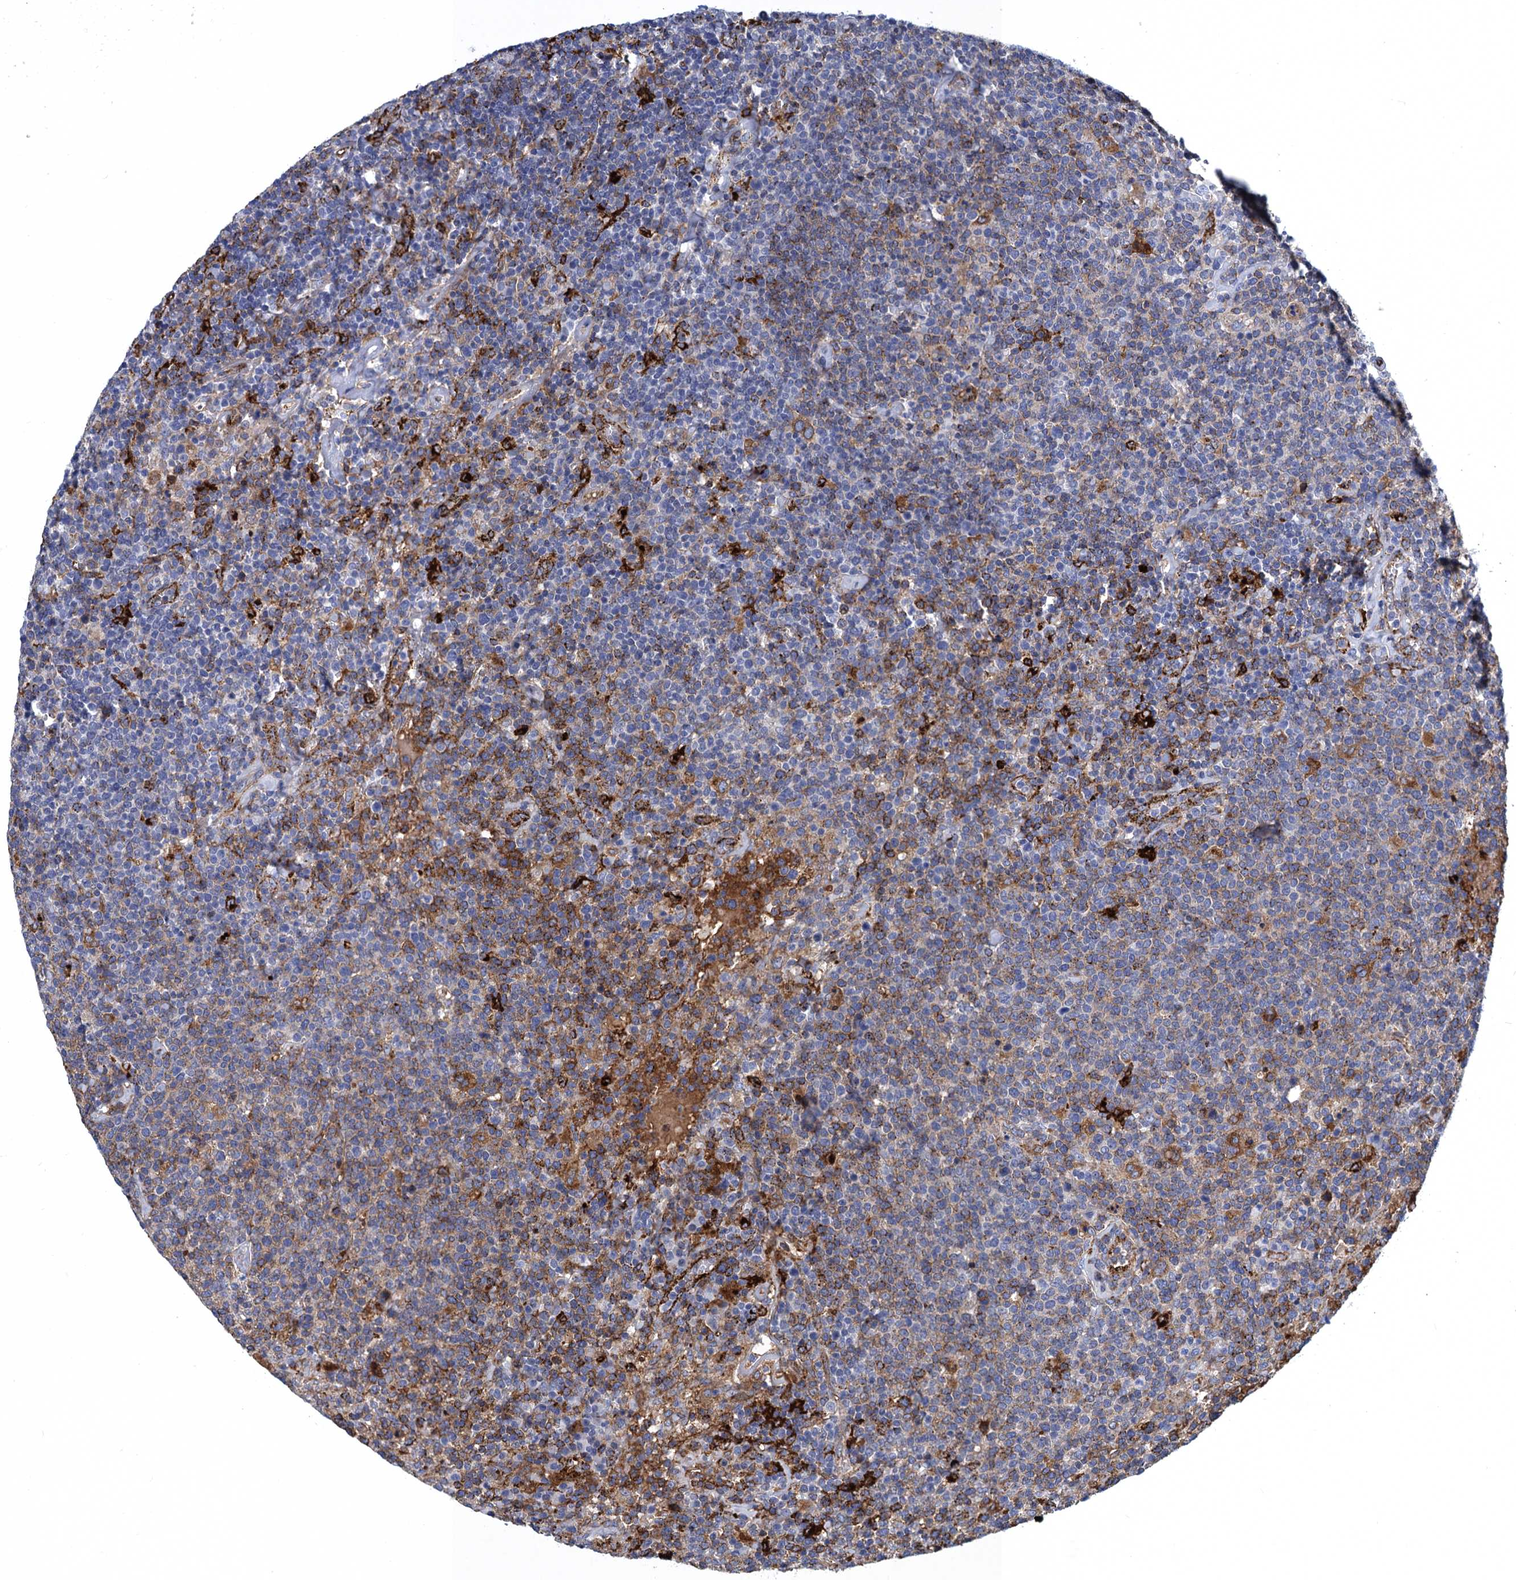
{"staining": {"intensity": "negative", "quantity": "none", "location": "none"}, "tissue": "lymphoma", "cell_type": "Tumor cells", "image_type": "cancer", "snomed": [{"axis": "morphology", "description": "Malignant lymphoma, non-Hodgkin's type, High grade"}, {"axis": "topography", "description": "Lymph node"}], "caption": "Immunohistochemistry of human lymphoma reveals no staining in tumor cells. (Brightfield microscopy of DAB IHC at high magnification).", "gene": "DNHD1", "patient": {"sex": "male", "age": 61}}